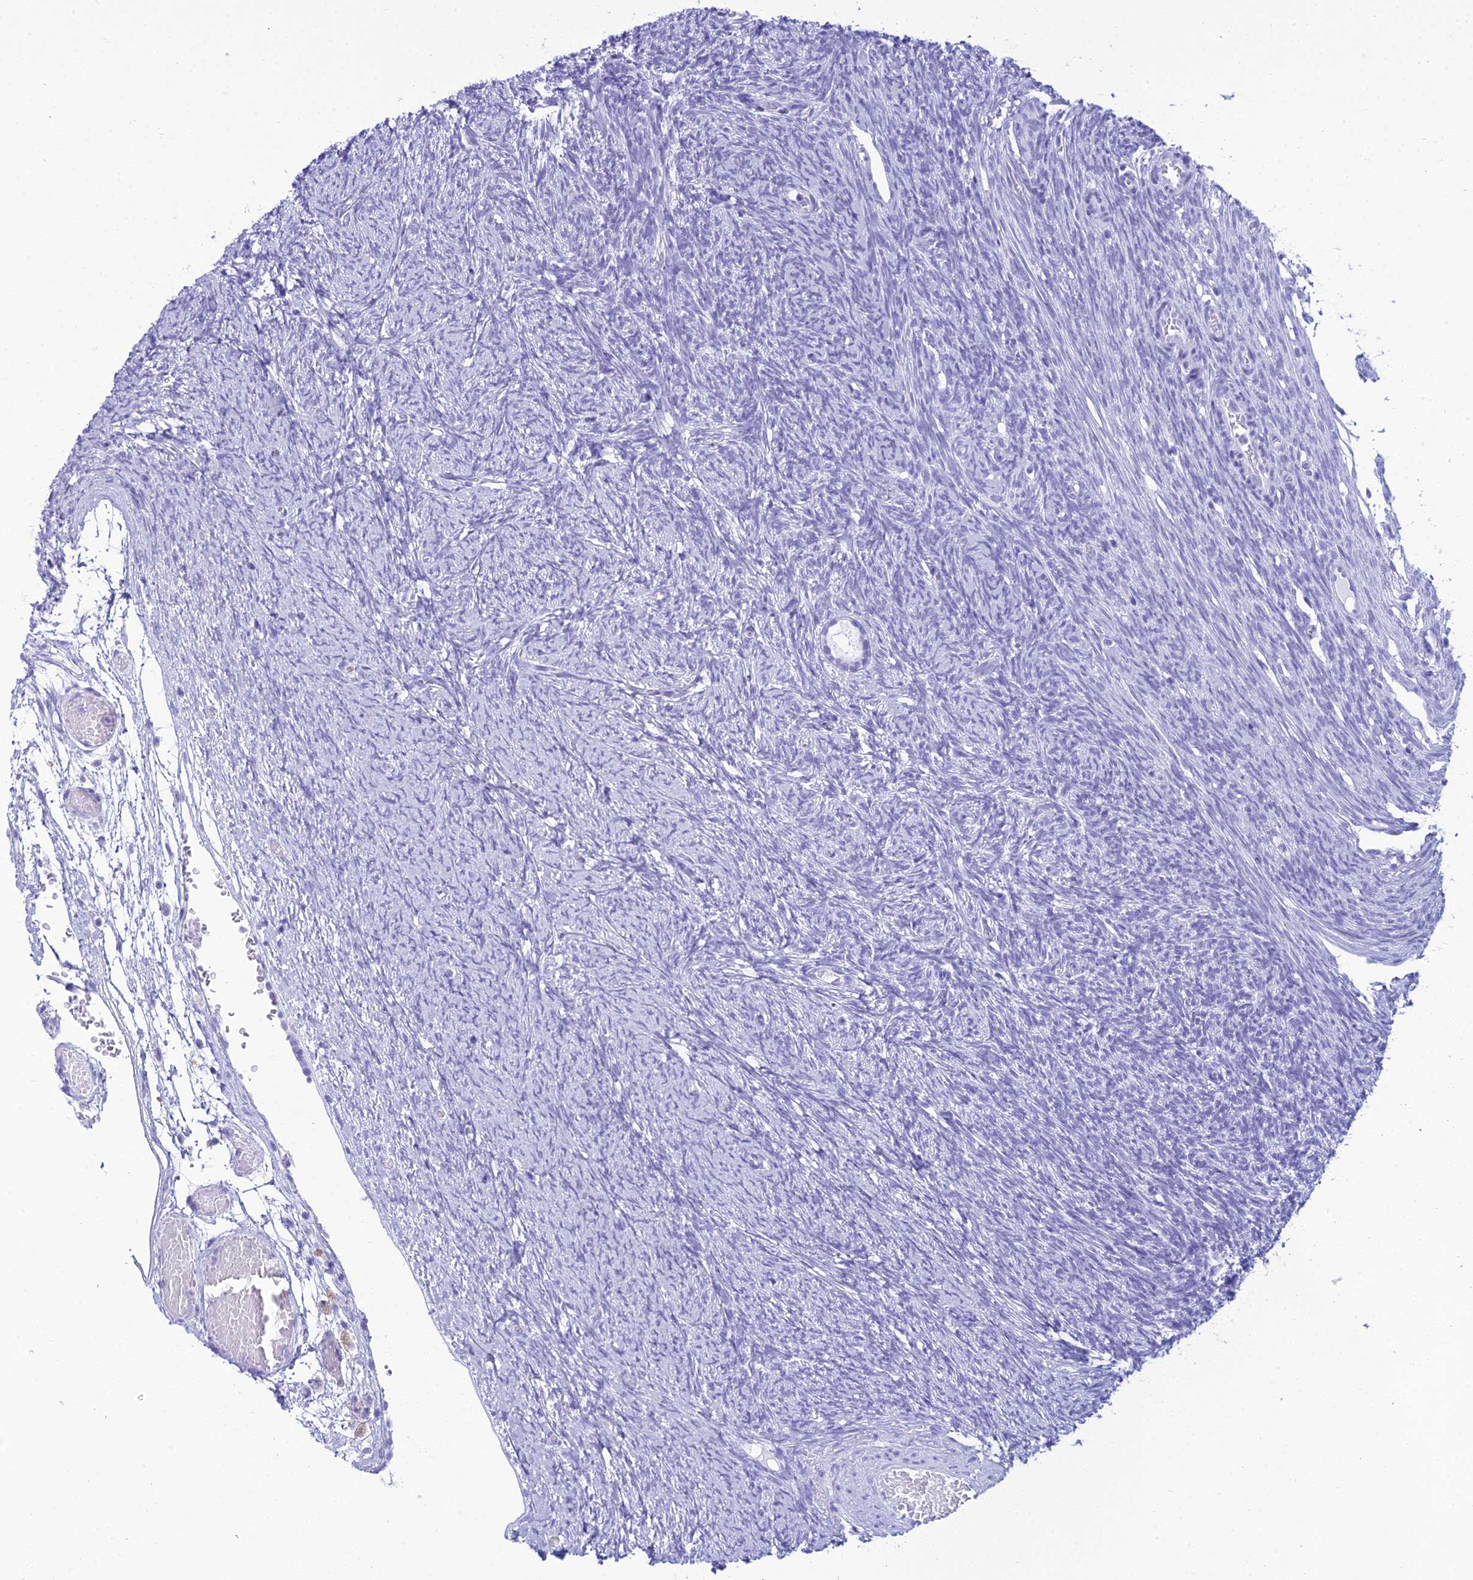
{"staining": {"intensity": "negative", "quantity": "none", "location": "none"}, "tissue": "ovary", "cell_type": "Follicle cells", "image_type": "normal", "snomed": [{"axis": "morphology", "description": "Normal tissue, NOS"}, {"axis": "topography", "description": "Ovary"}], "caption": "Immunohistochemistry of unremarkable ovary shows no expression in follicle cells.", "gene": "ZNF442", "patient": {"sex": "female", "age": 44}}